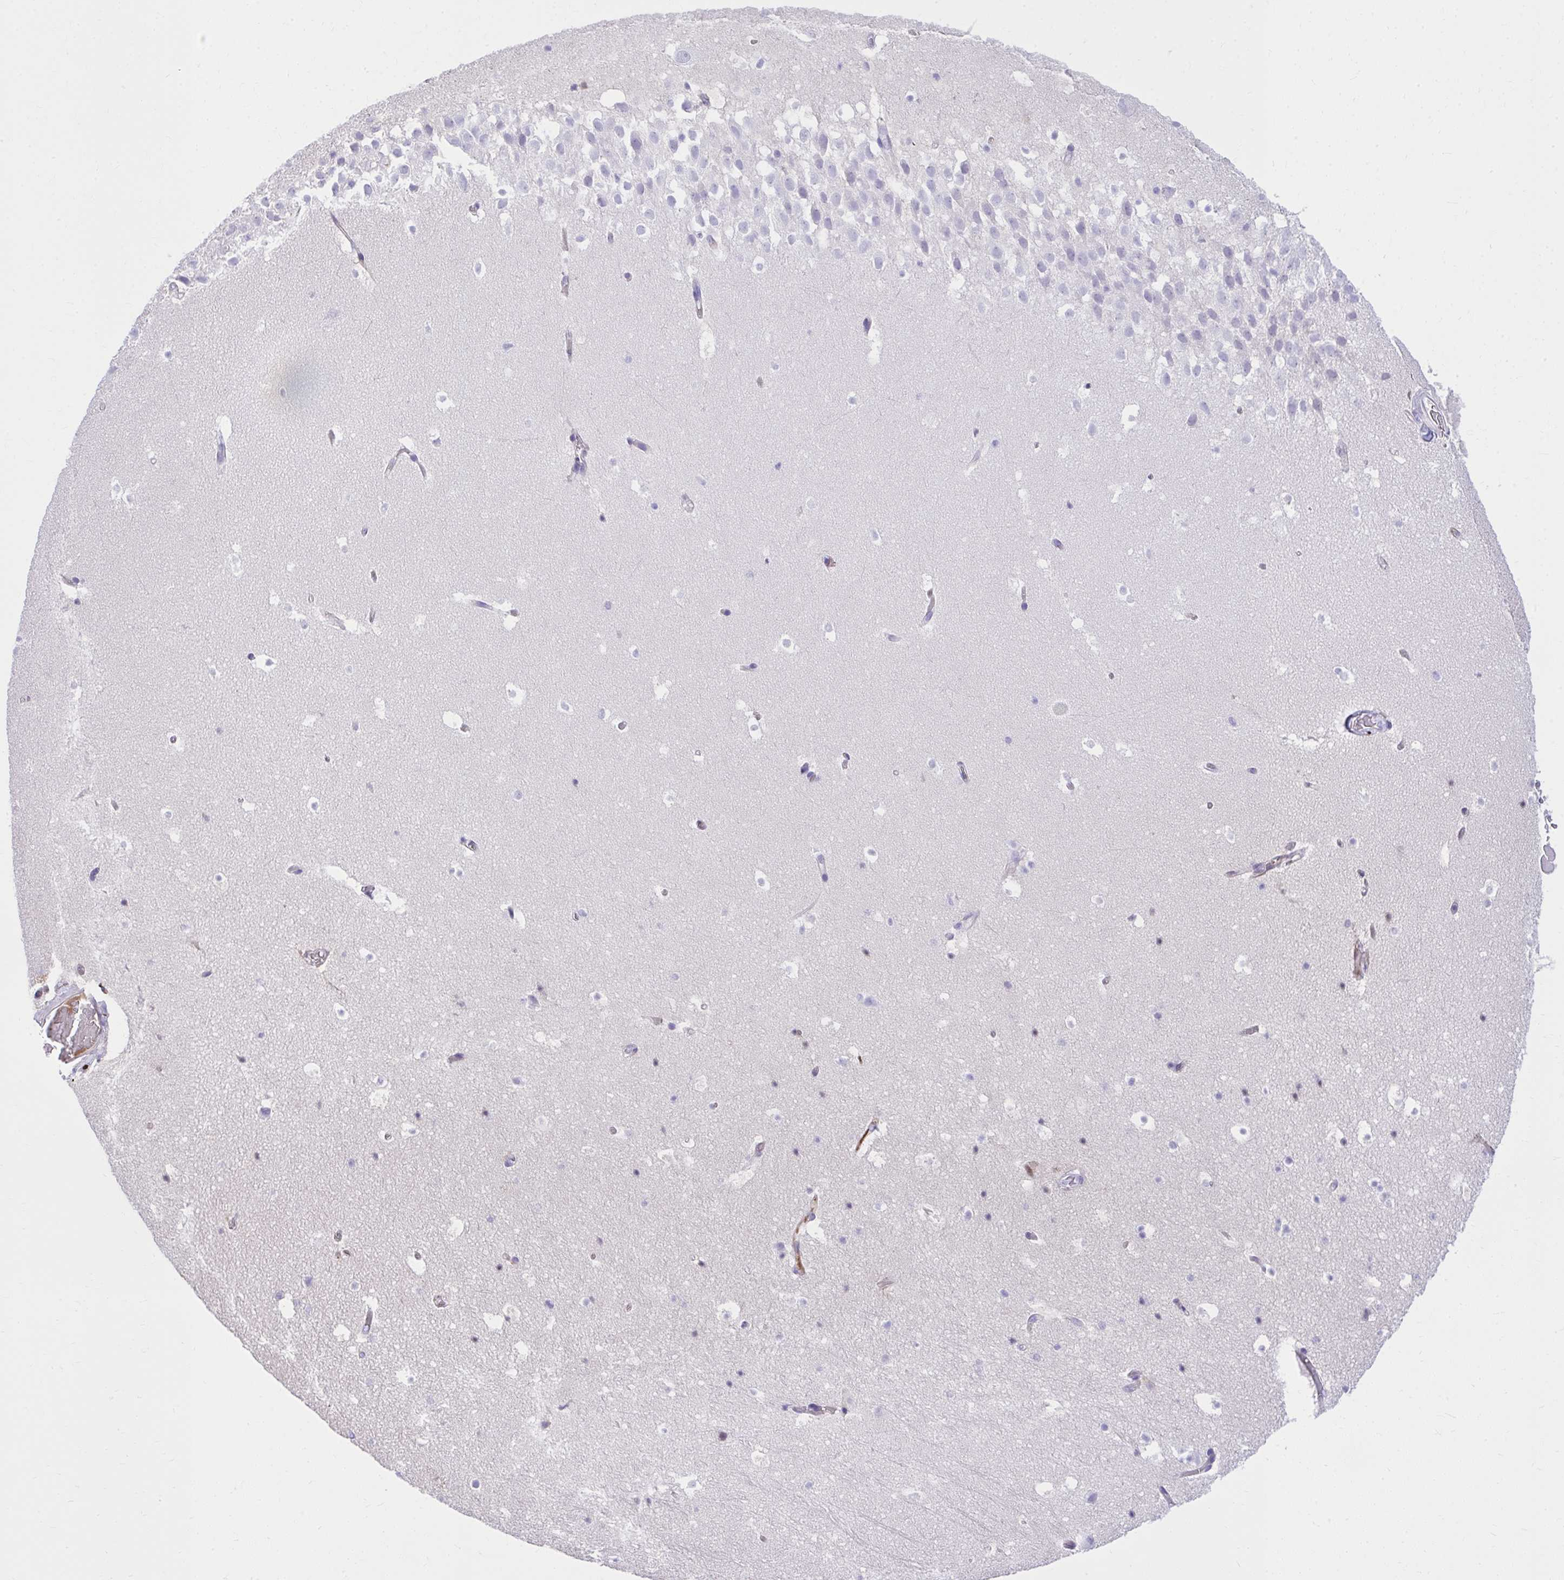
{"staining": {"intensity": "negative", "quantity": "none", "location": "none"}, "tissue": "hippocampus", "cell_type": "Glial cells", "image_type": "normal", "snomed": [{"axis": "morphology", "description": "Normal tissue, NOS"}, {"axis": "topography", "description": "Hippocampus"}], "caption": "Glial cells are negative for protein expression in benign human hippocampus. Nuclei are stained in blue.", "gene": "HRG", "patient": {"sex": "male", "age": 26}}